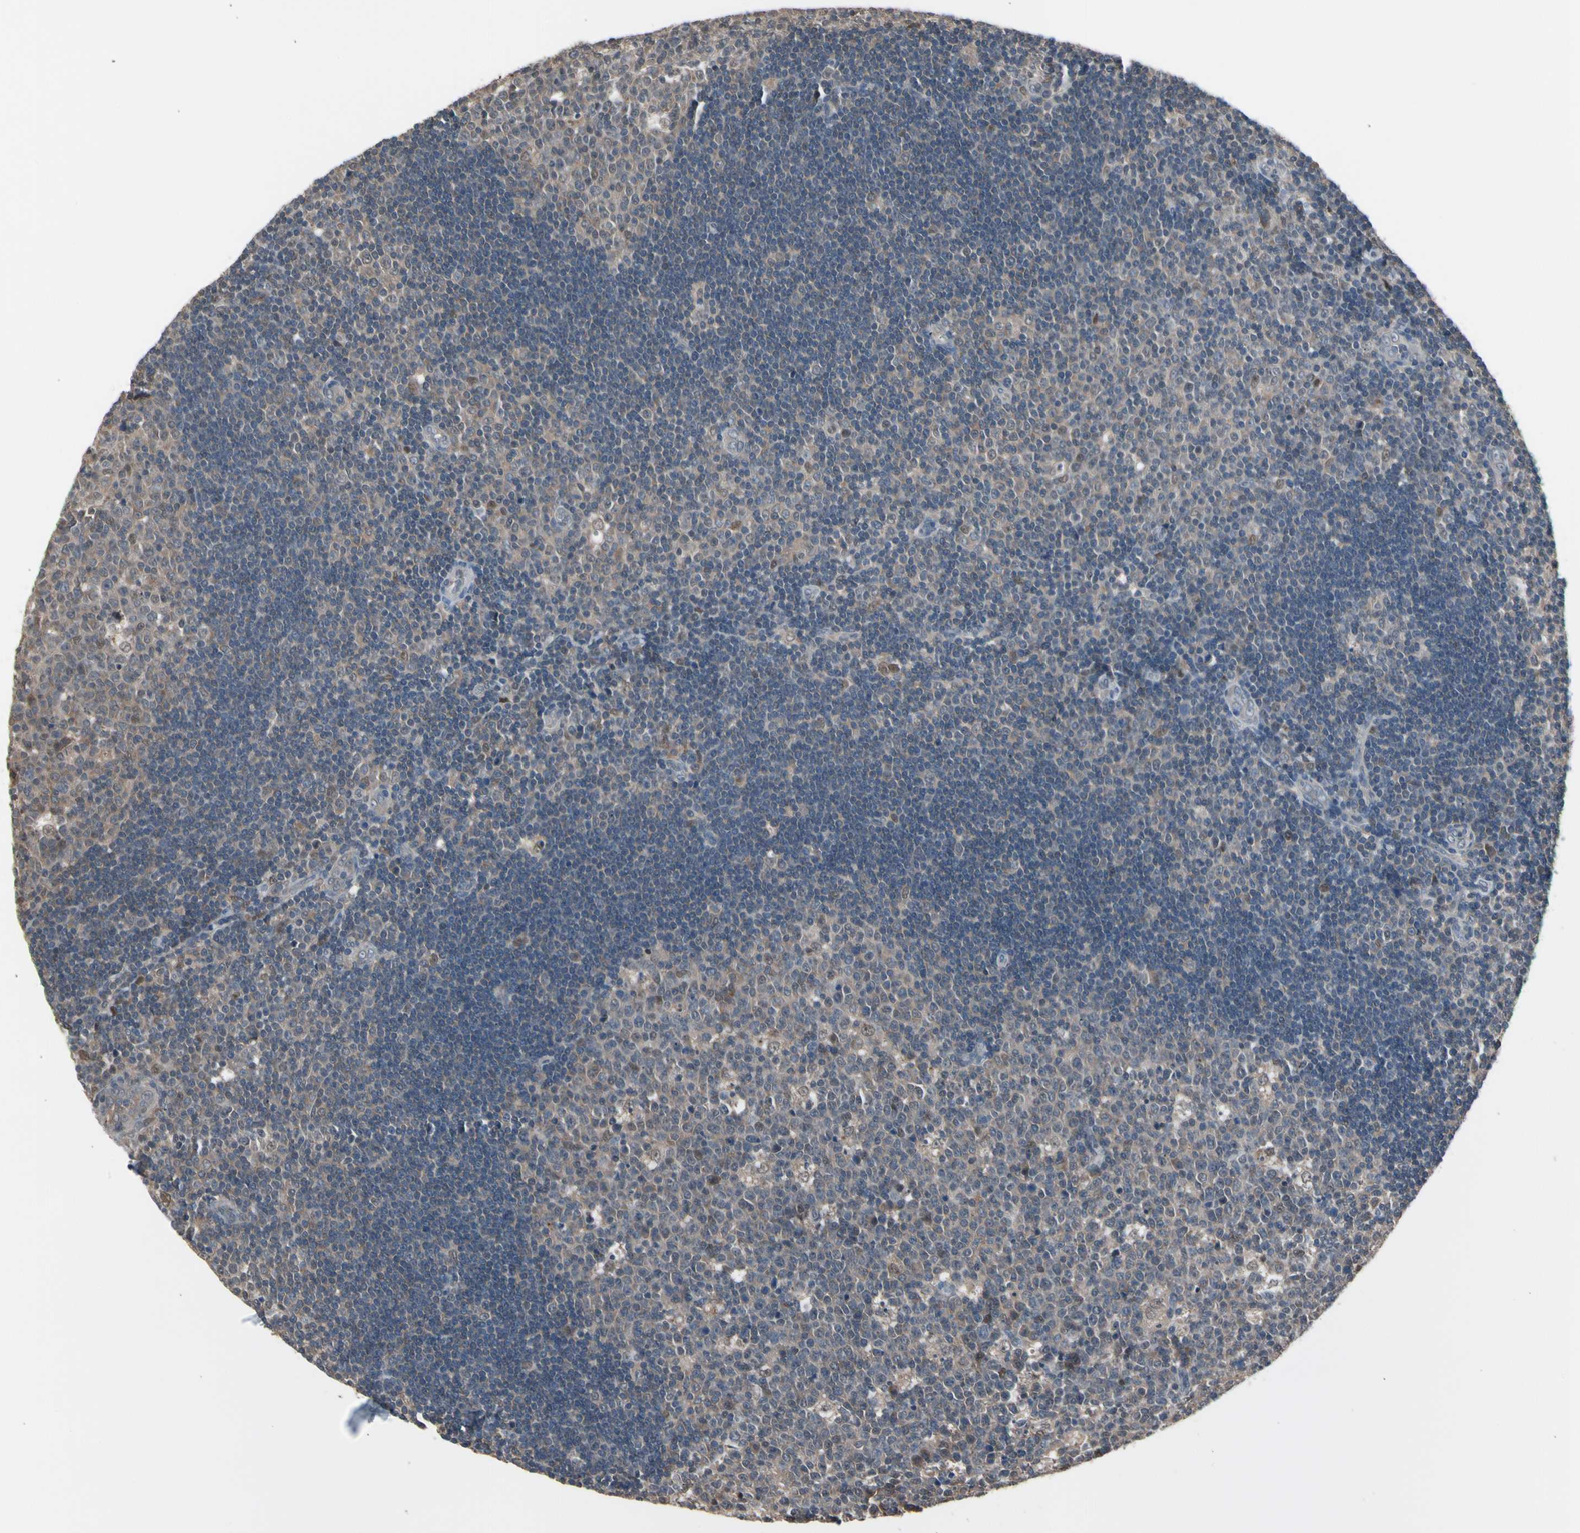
{"staining": {"intensity": "weak", "quantity": "<25%", "location": "cytoplasmic/membranous,nuclear"}, "tissue": "lymph node", "cell_type": "Germinal center cells", "image_type": "normal", "snomed": [{"axis": "morphology", "description": "Normal tissue, NOS"}, {"axis": "topography", "description": "Lymph node"}, {"axis": "topography", "description": "Salivary gland"}], "caption": "Immunohistochemistry micrograph of unremarkable lymph node stained for a protein (brown), which reveals no expression in germinal center cells.", "gene": "ENSG00000256646", "patient": {"sex": "male", "age": 8}}